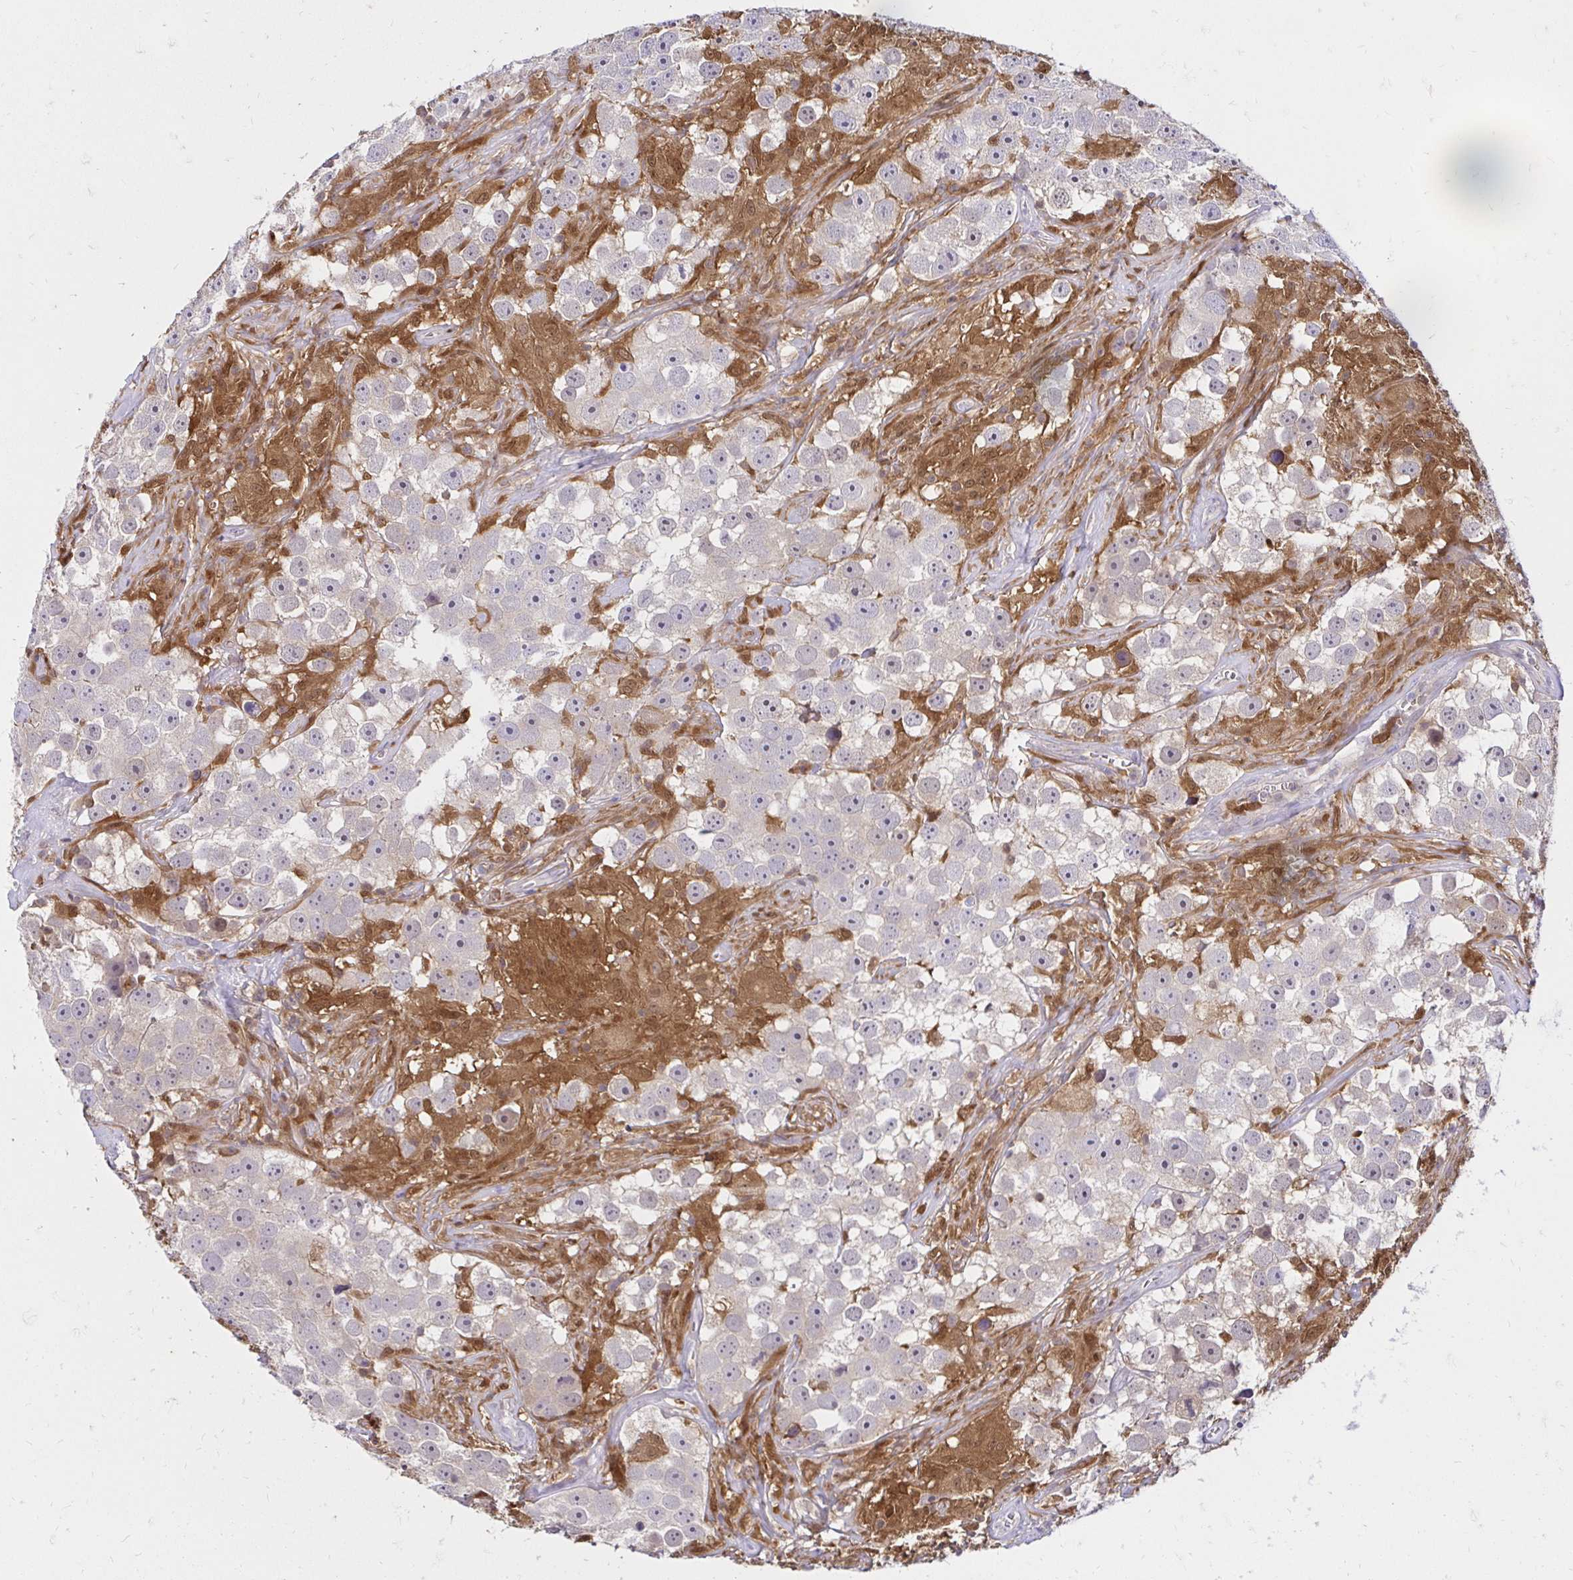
{"staining": {"intensity": "negative", "quantity": "none", "location": "none"}, "tissue": "testis cancer", "cell_type": "Tumor cells", "image_type": "cancer", "snomed": [{"axis": "morphology", "description": "Seminoma, NOS"}, {"axis": "topography", "description": "Testis"}], "caption": "Immunohistochemical staining of human testis cancer exhibits no significant staining in tumor cells. Brightfield microscopy of IHC stained with DAB (3,3'-diaminobenzidine) (brown) and hematoxylin (blue), captured at high magnification.", "gene": "PYCARD", "patient": {"sex": "male", "age": 49}}